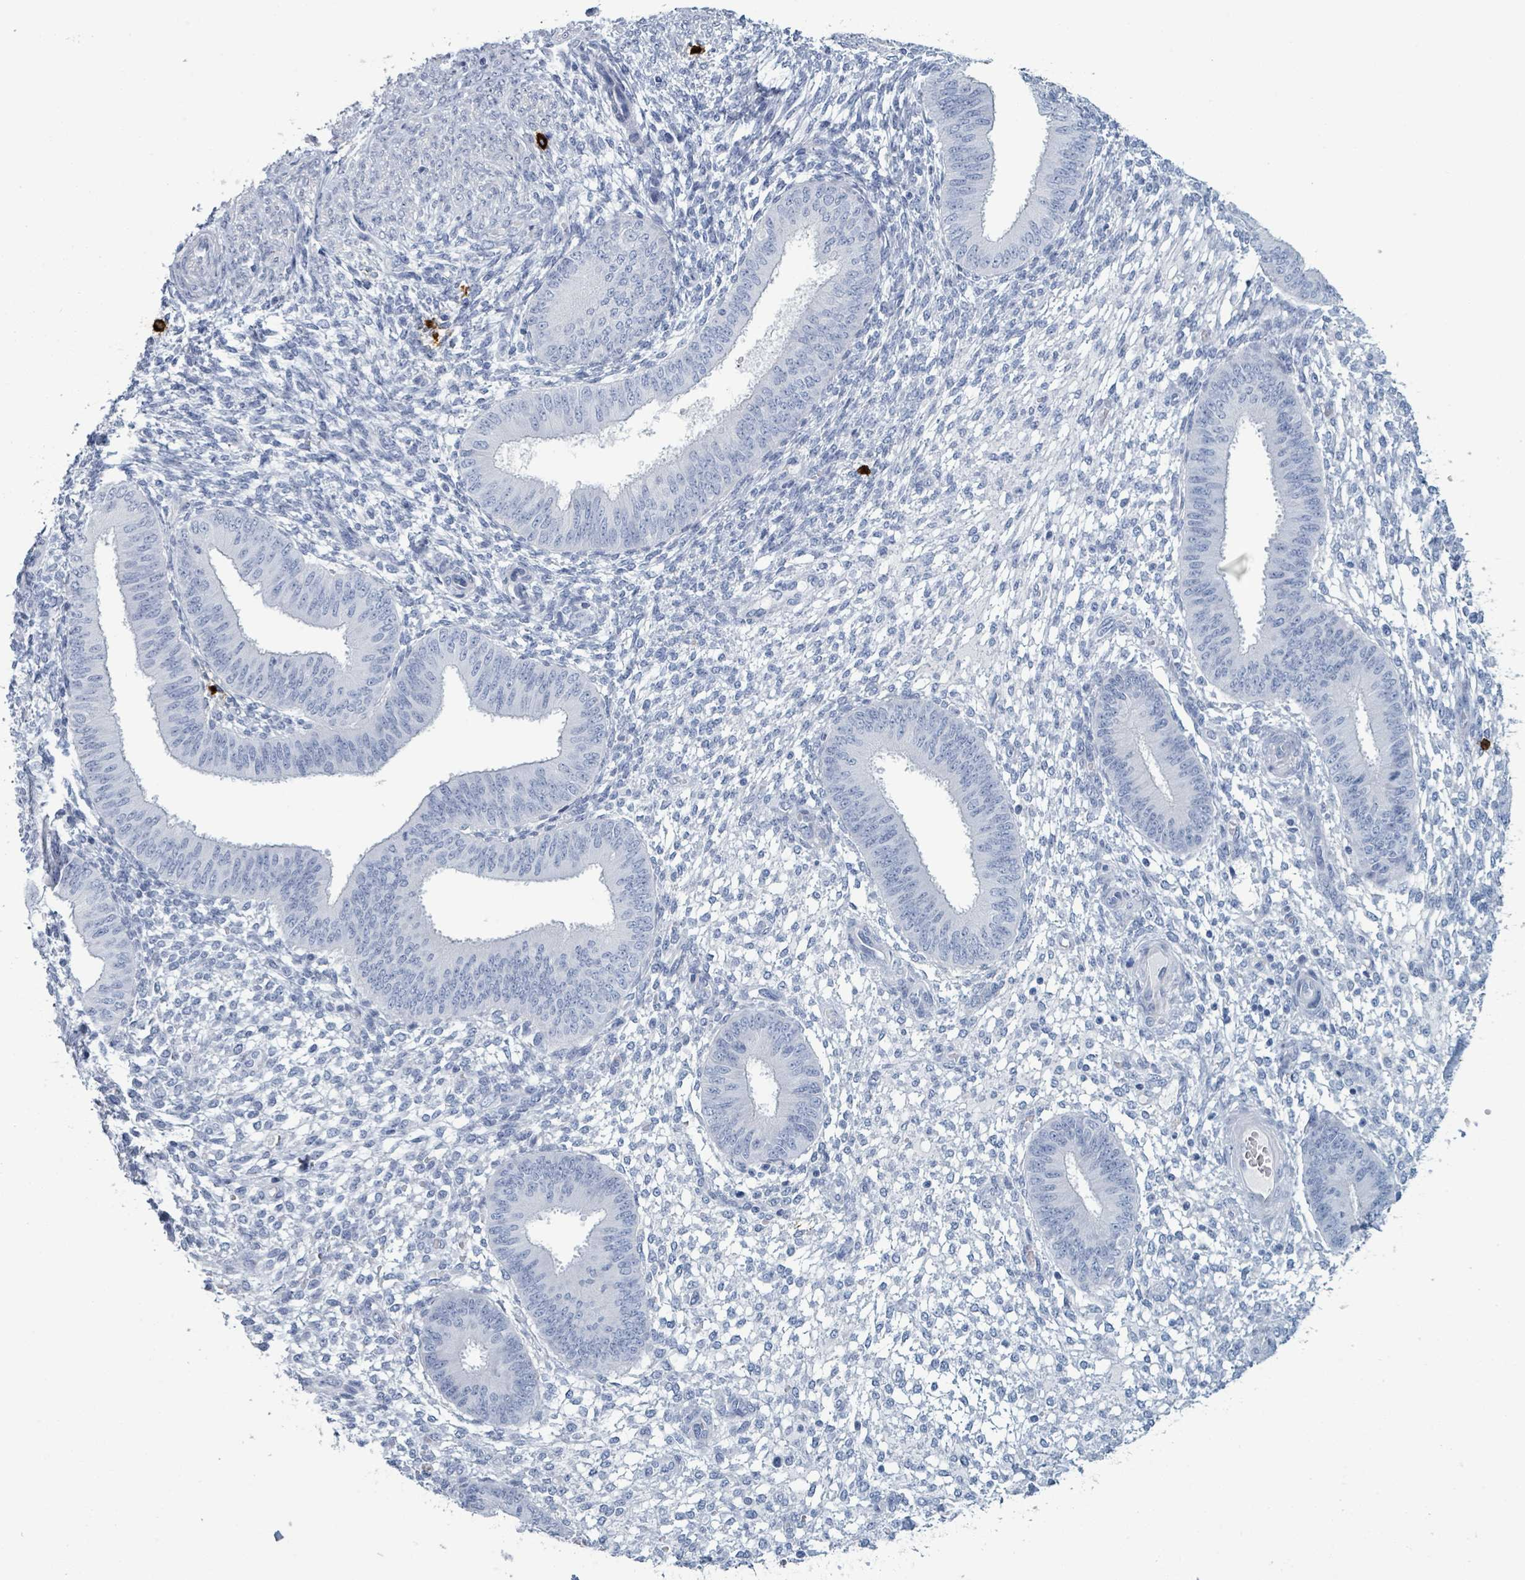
{"staining": {"intensity": "negative", "quantity": "none", "location": "none"}, "tissue": "endometrium", "cell_type": "Cells in endometrial stroma", "image_type": "normal", "snomed": [{"axis": "morphology", "description": "Normal tissue, NOS"}, {"axis": "topography", "description": "Endometrium"}], "caption": "The photomicrograph reveals no significant expression in cells in endometrial stroma of endometrium.", "gene": "VPS13D", "patient": {"sex": "female", "age": 49}}